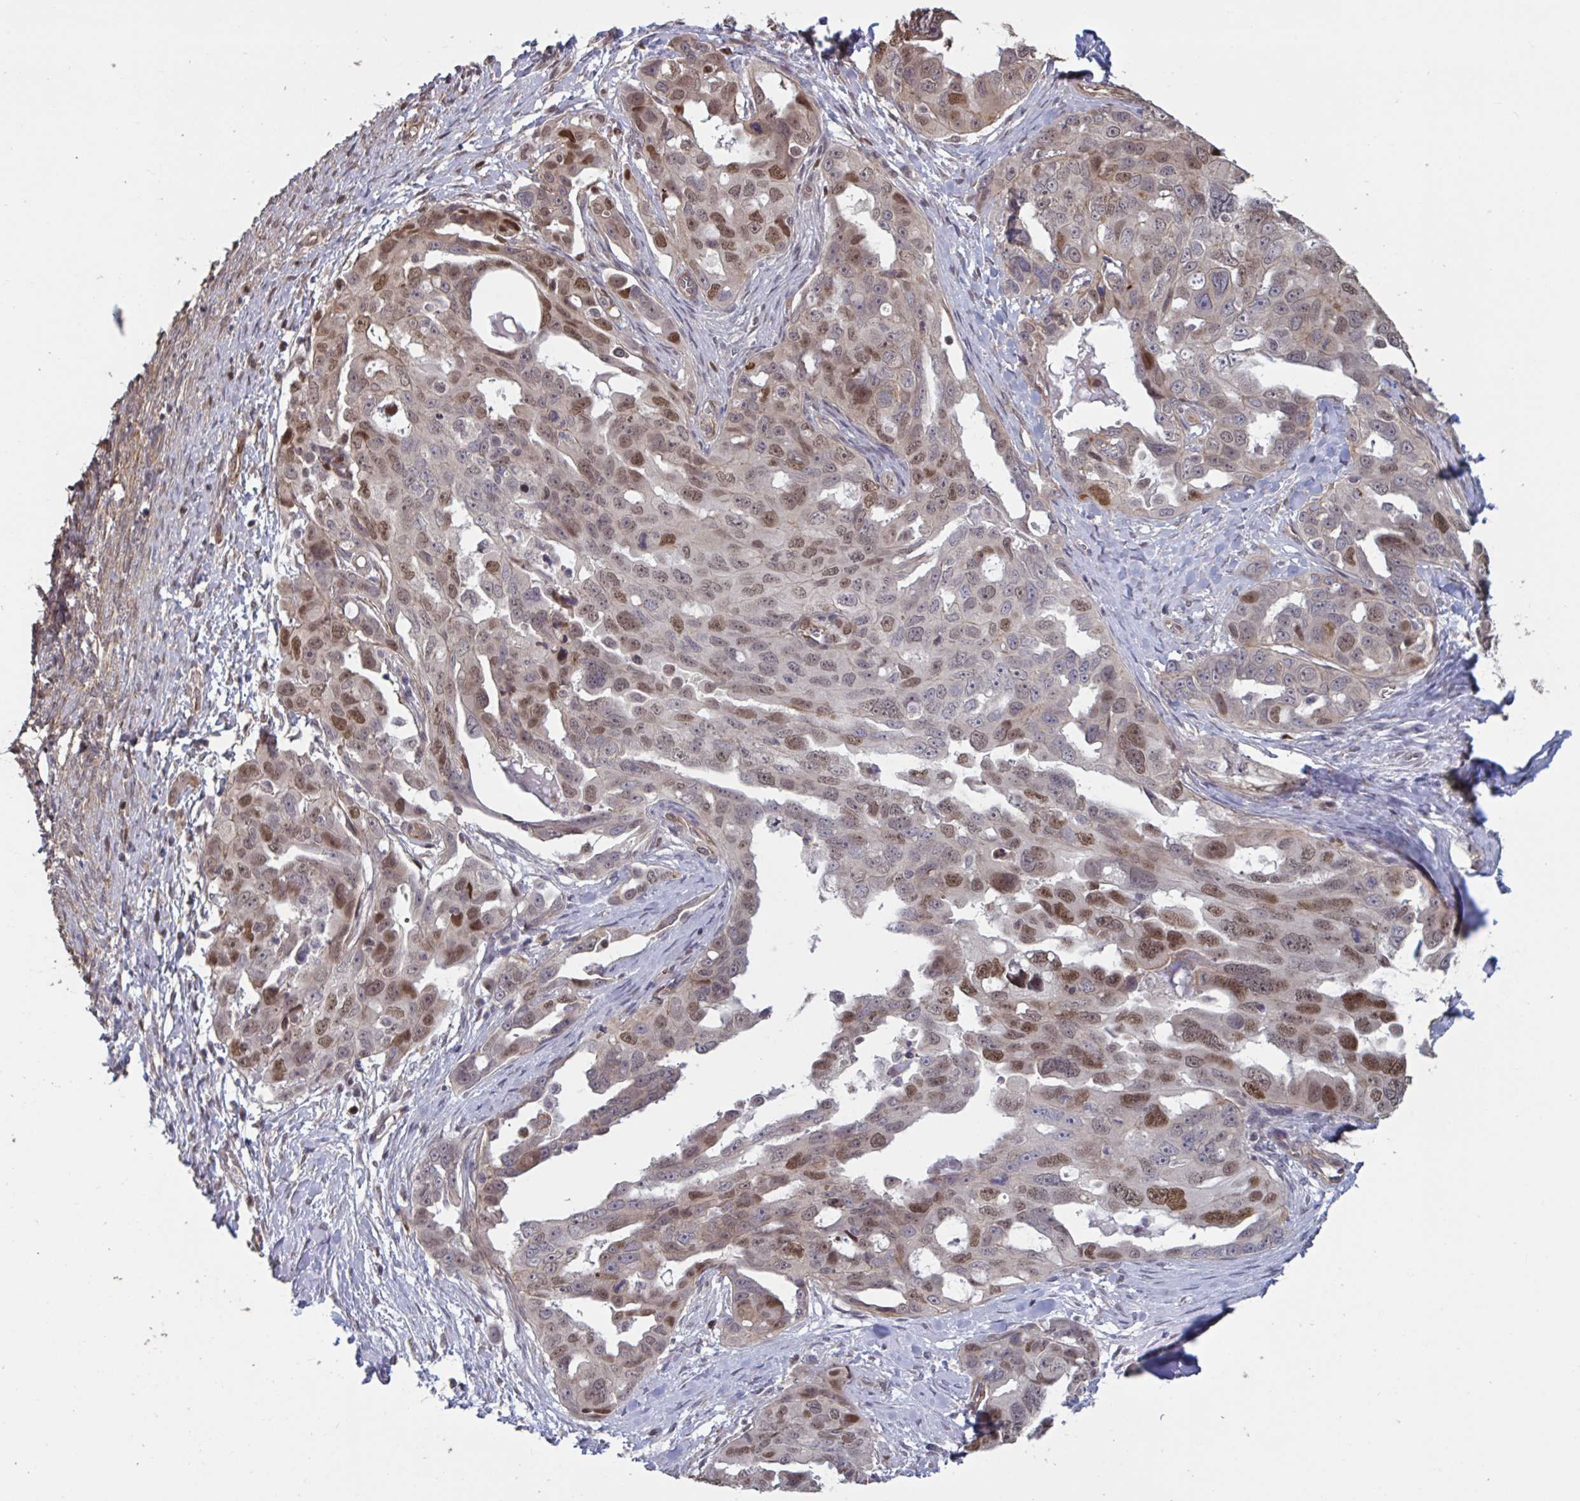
{"staining": {"intensity": "moderate", "quantity": "25%-75%", "location": "nuclear"}, "tissue": "ovarian cancer", "cell_type": "Tumor cells", "image_type": "cancer", "snomed": [{"axis": "morphology", "description": "Carcinoma, endometroid"}, {"axis": "topography", "description": "Ovary"}], "caption": "Ovarian cancer (endometroid carcinoma) stained for a protein (brown) exhibits moderate nuclear positive staining in about 25%-75% of tumor cells.", "gene": "IPO5", "patient": {"sex": "female", "age": 70}}